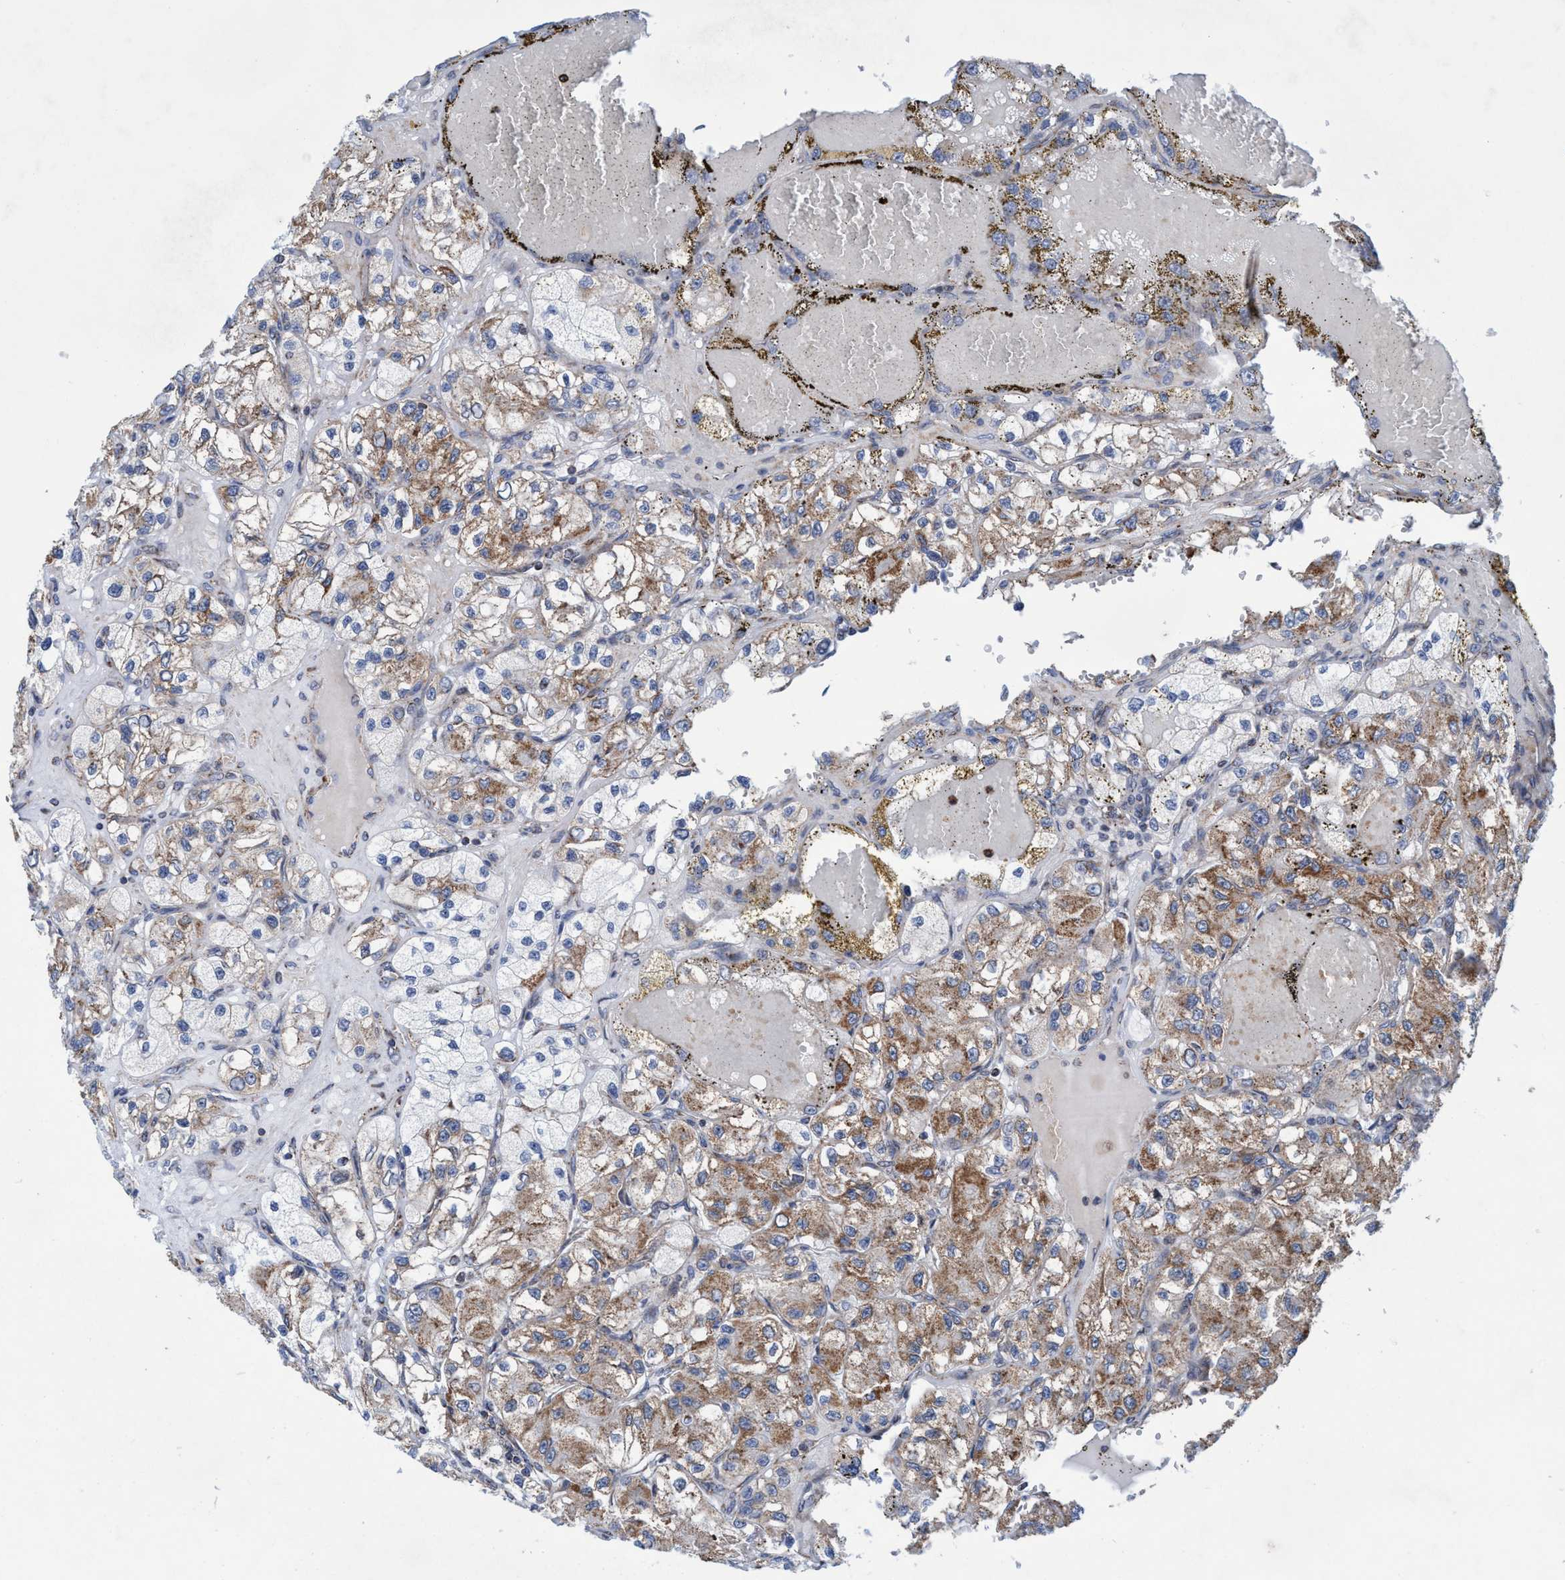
{"staining": {"intensity": "moderate", "quantity": "25%-75%", "location": "cytoplasmic/membranous"}, "tissue": "renal cancer", "cell_type": "Tumor cells", "image_type": "cancer", "snomed": [{"axis": "morphology", "description": "Adenocarcinoma, NOS"}, {"axis": "topography", "description": "Kidney"}], "caption": "Renal cancer was stained to show a protein in brown. There is medium levels of moderate cytoplasmic/membranous expression in approximately 25%-75% of tumor cells. (Stains: DAB (3,3'-diaminobenzidine) in brown, nuclei in blue, Microscopy: brightfield microscopy at high magnification).", "gene": "POLR1F", "patient": {"sex": "female", "age": 57}}